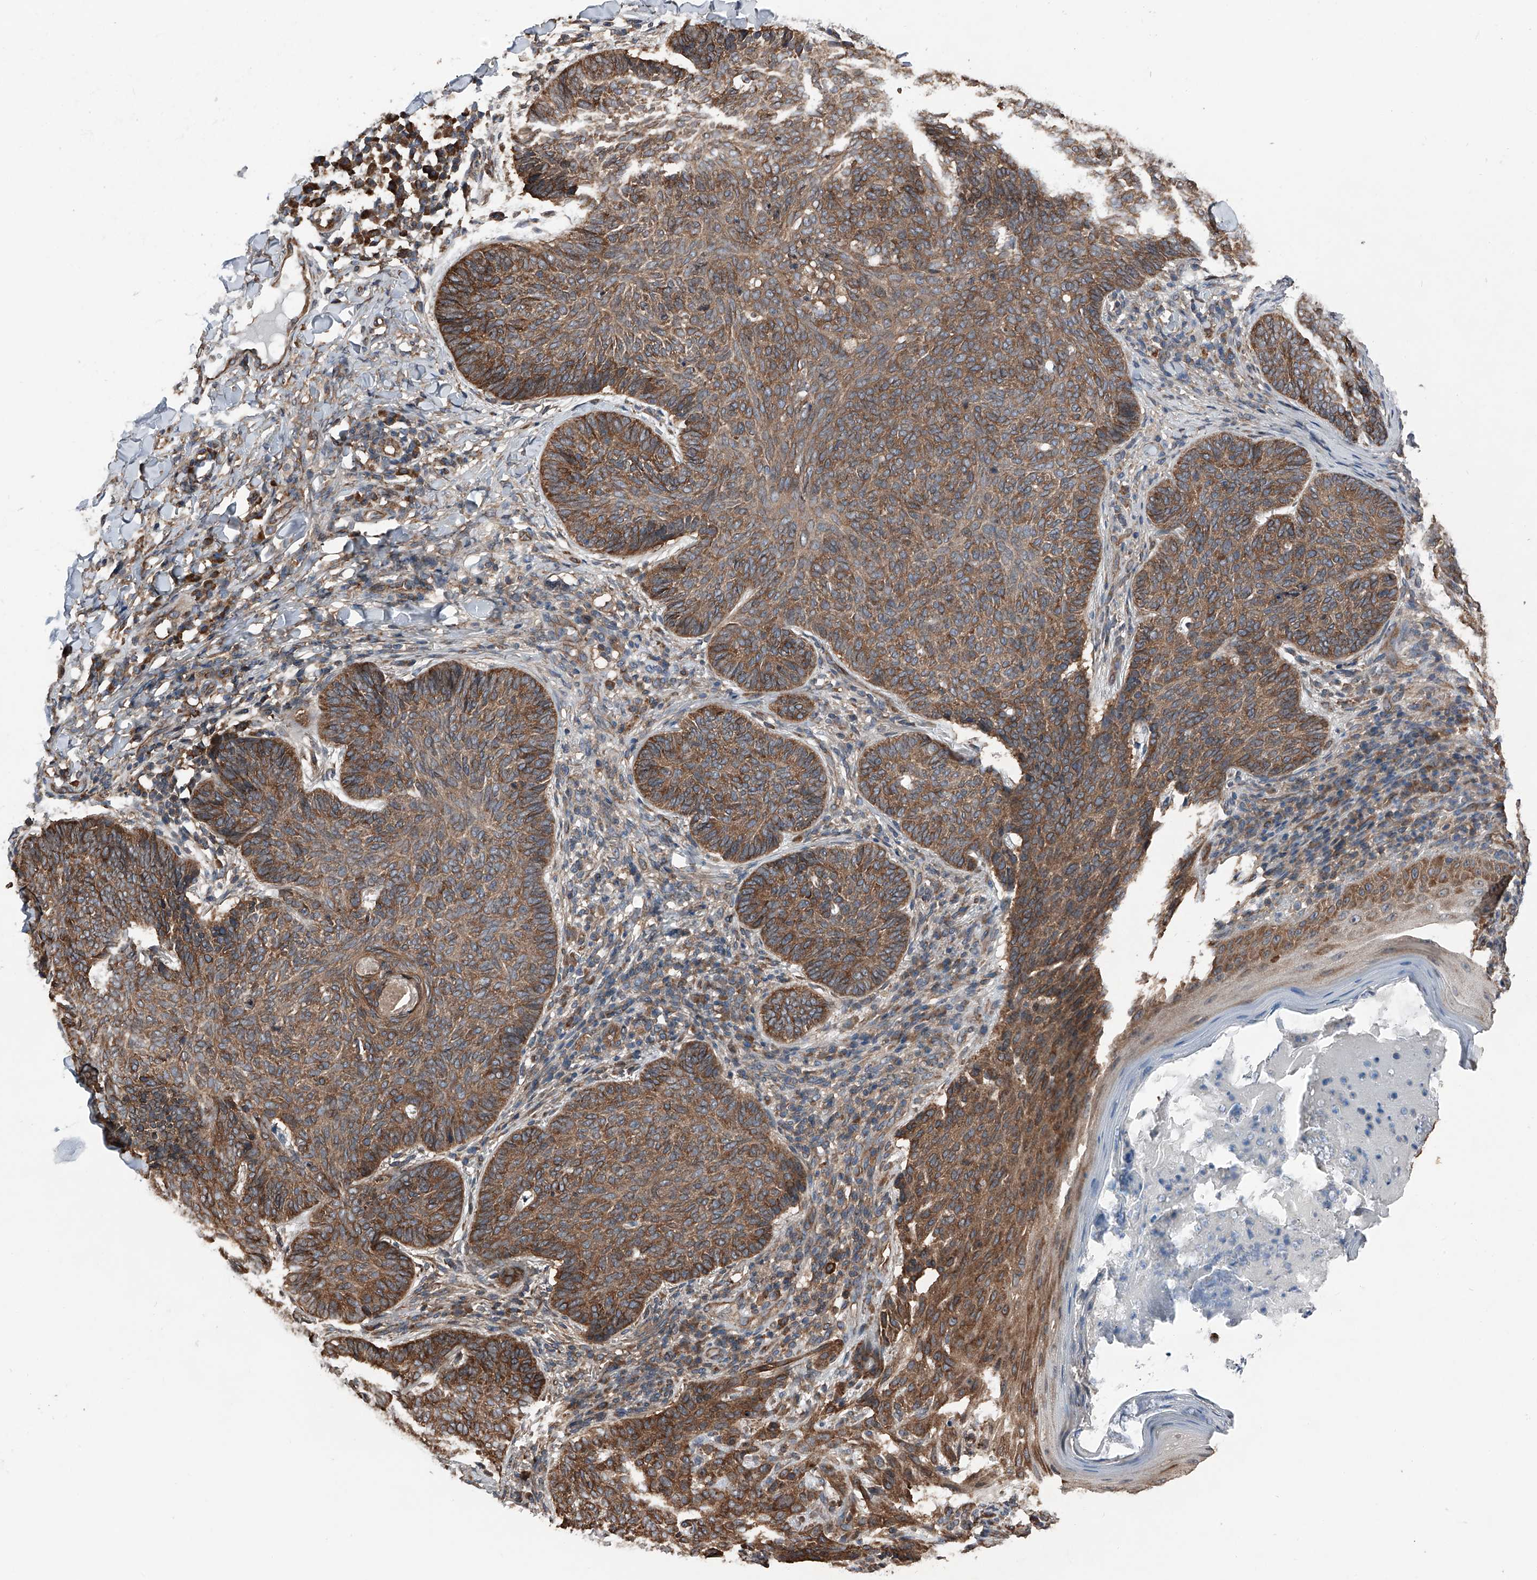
{"staining": {"intensity": "moderate", "quantity": ">75%", "location": "cytoplasmic/membranous"}, "tissue": "skin cancer", "cell_type": "Tumor cells", "image_type": "cancer", "snomed": [{"axis": "morphology", "description": "Normal tissue, NOS"}, {"axis": "morphology", "description": "Basal cell carcinoma"}, {"axis": "topography", "description": "Skin"}], "caption": "IHC photomicrograph of neoplastic tissue: skin cancer (basal cell carcinoma) stained using immunohistochemistry reveals medium levels of moderate protein expression localized specifically in the cytoplasmic/membranous of tumor cells, appearing as a cytoplasmic/membranous brown color.", "gene": "KCNJ2", "patient": {"sex": "male", "age": 50}}